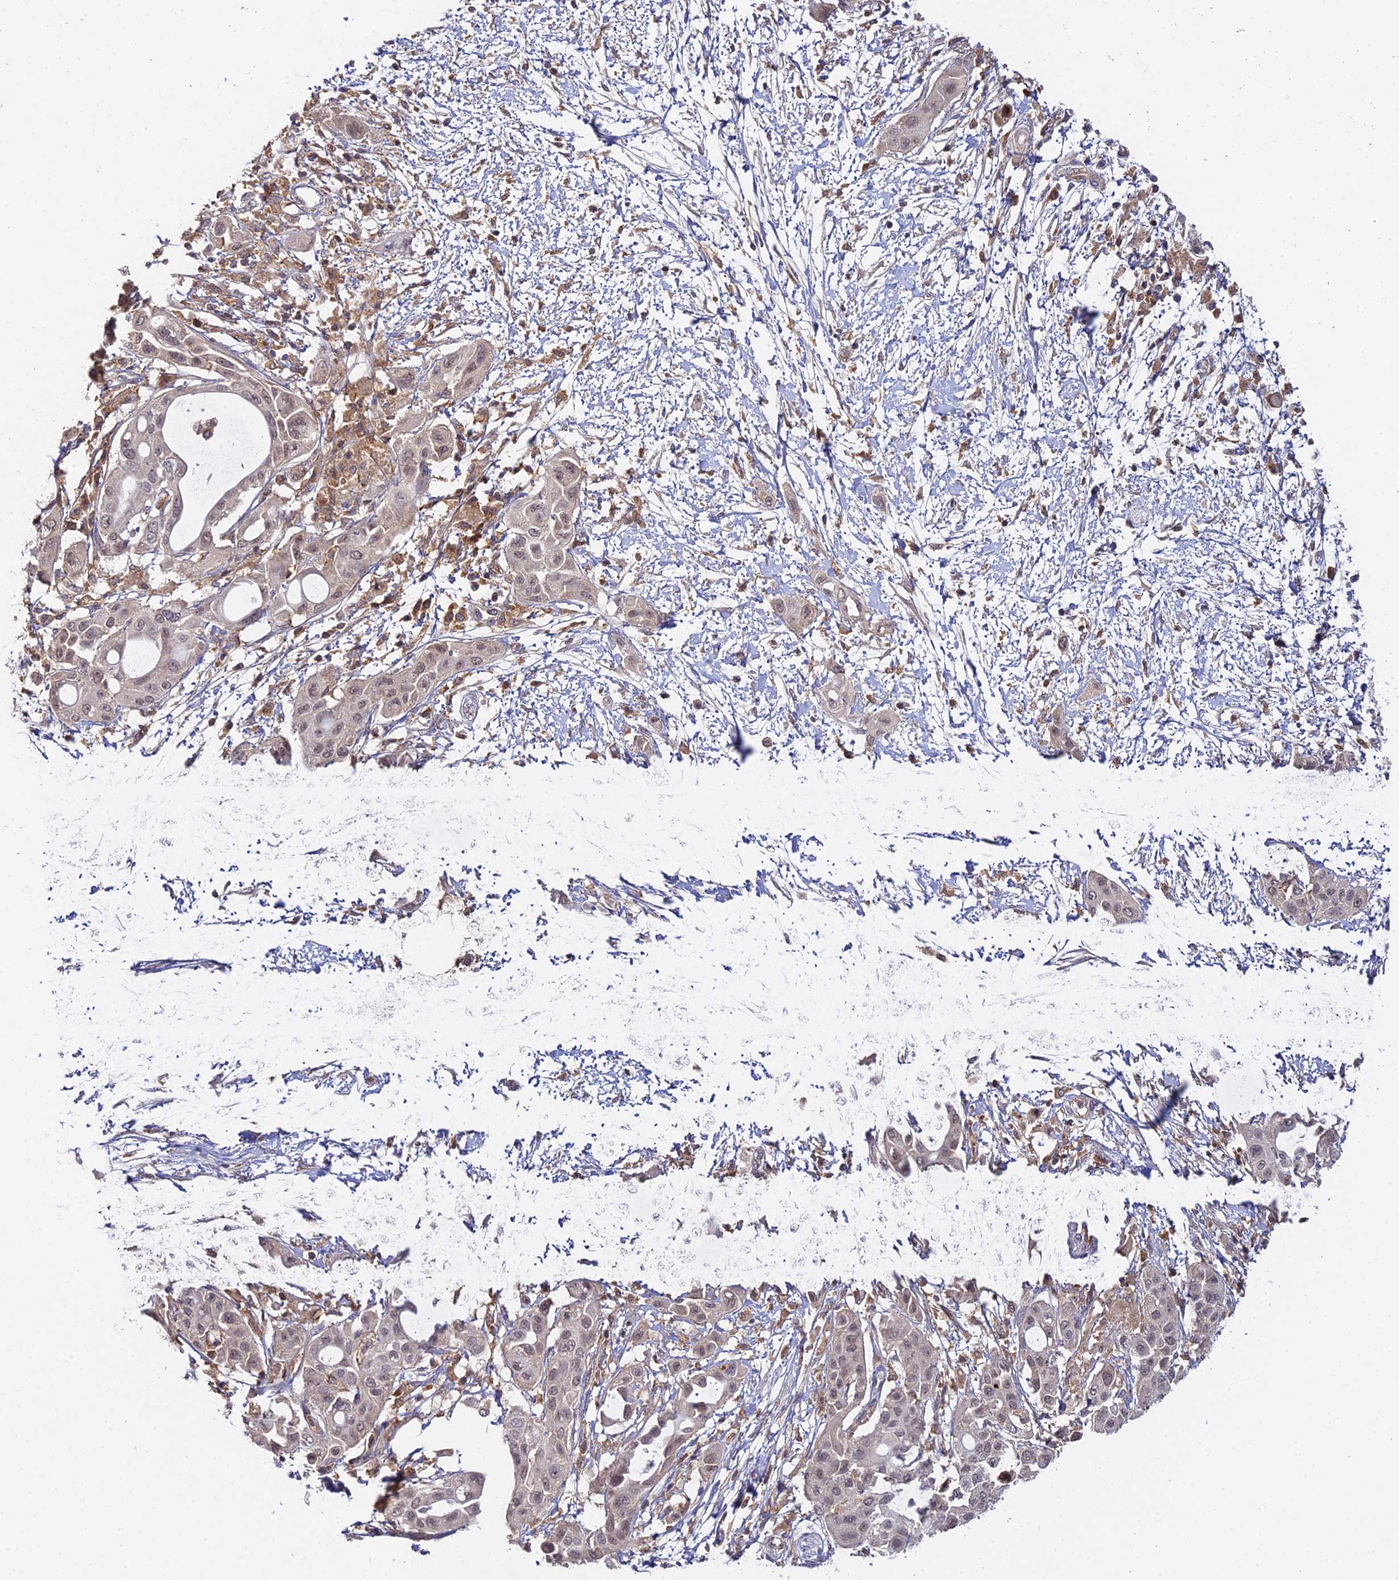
{"staining": {"intensity": "weak", "quantity": "25%-75%", "location": "nuclear"}, "tissue": "pancreatic cancer", "cell_type": "Tumor cells", "image_type": "cancer", "snomed": [{"axis": "morphology", "description": "Adenocarcinoma, NOS"}, {"axis": "topography", "description": "Pancreas"}], "caption": "Pancreatic adenocarcinoma stained with a brown dye exhibits weak nuclear positive positivity in approximately 25%-75% of tumor cells.", "gene": "TPRX1", "patient": {"sex": "male", "age": 68}}